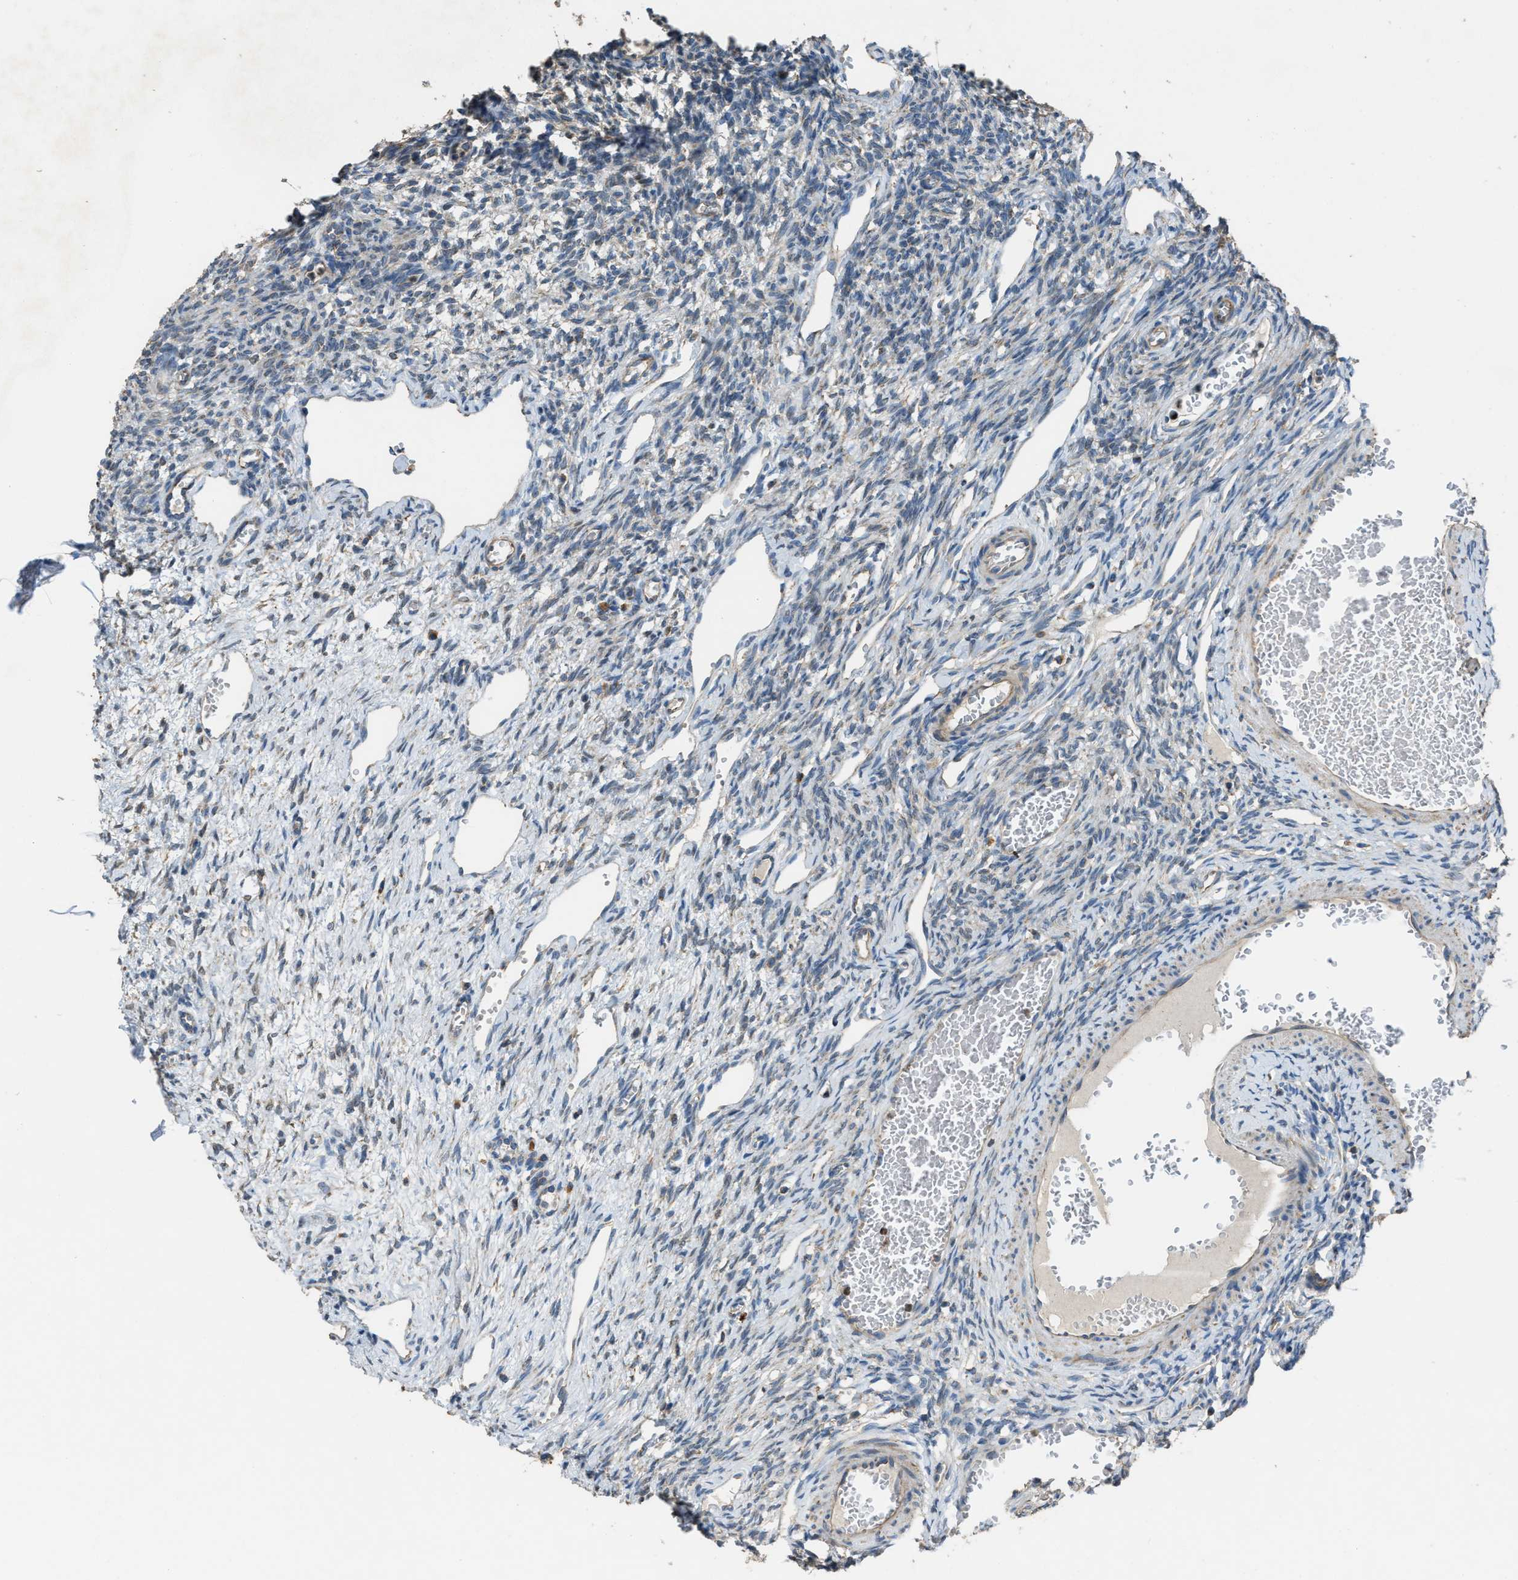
{"staining": {"intensity": "moderate", "quantity": ">75%", "location": "cytoplasmic/membranous"}, "tissue": "ovary", "cell_type": "Follicle cells", "image_type": "normal", "snomed": [{"axis": "morphology", "description": "Normal tissue, NOS"}, {"axis": "topography", "description": "Ovary"}], "caption": "Protein analysis of unremarkable ovary reveals moderate cytoplasmic/membranous positivity in approximately >75% of follicle cells.", "gene": "SLC25A11", "patient": {"sex": "female", "age": 33}}